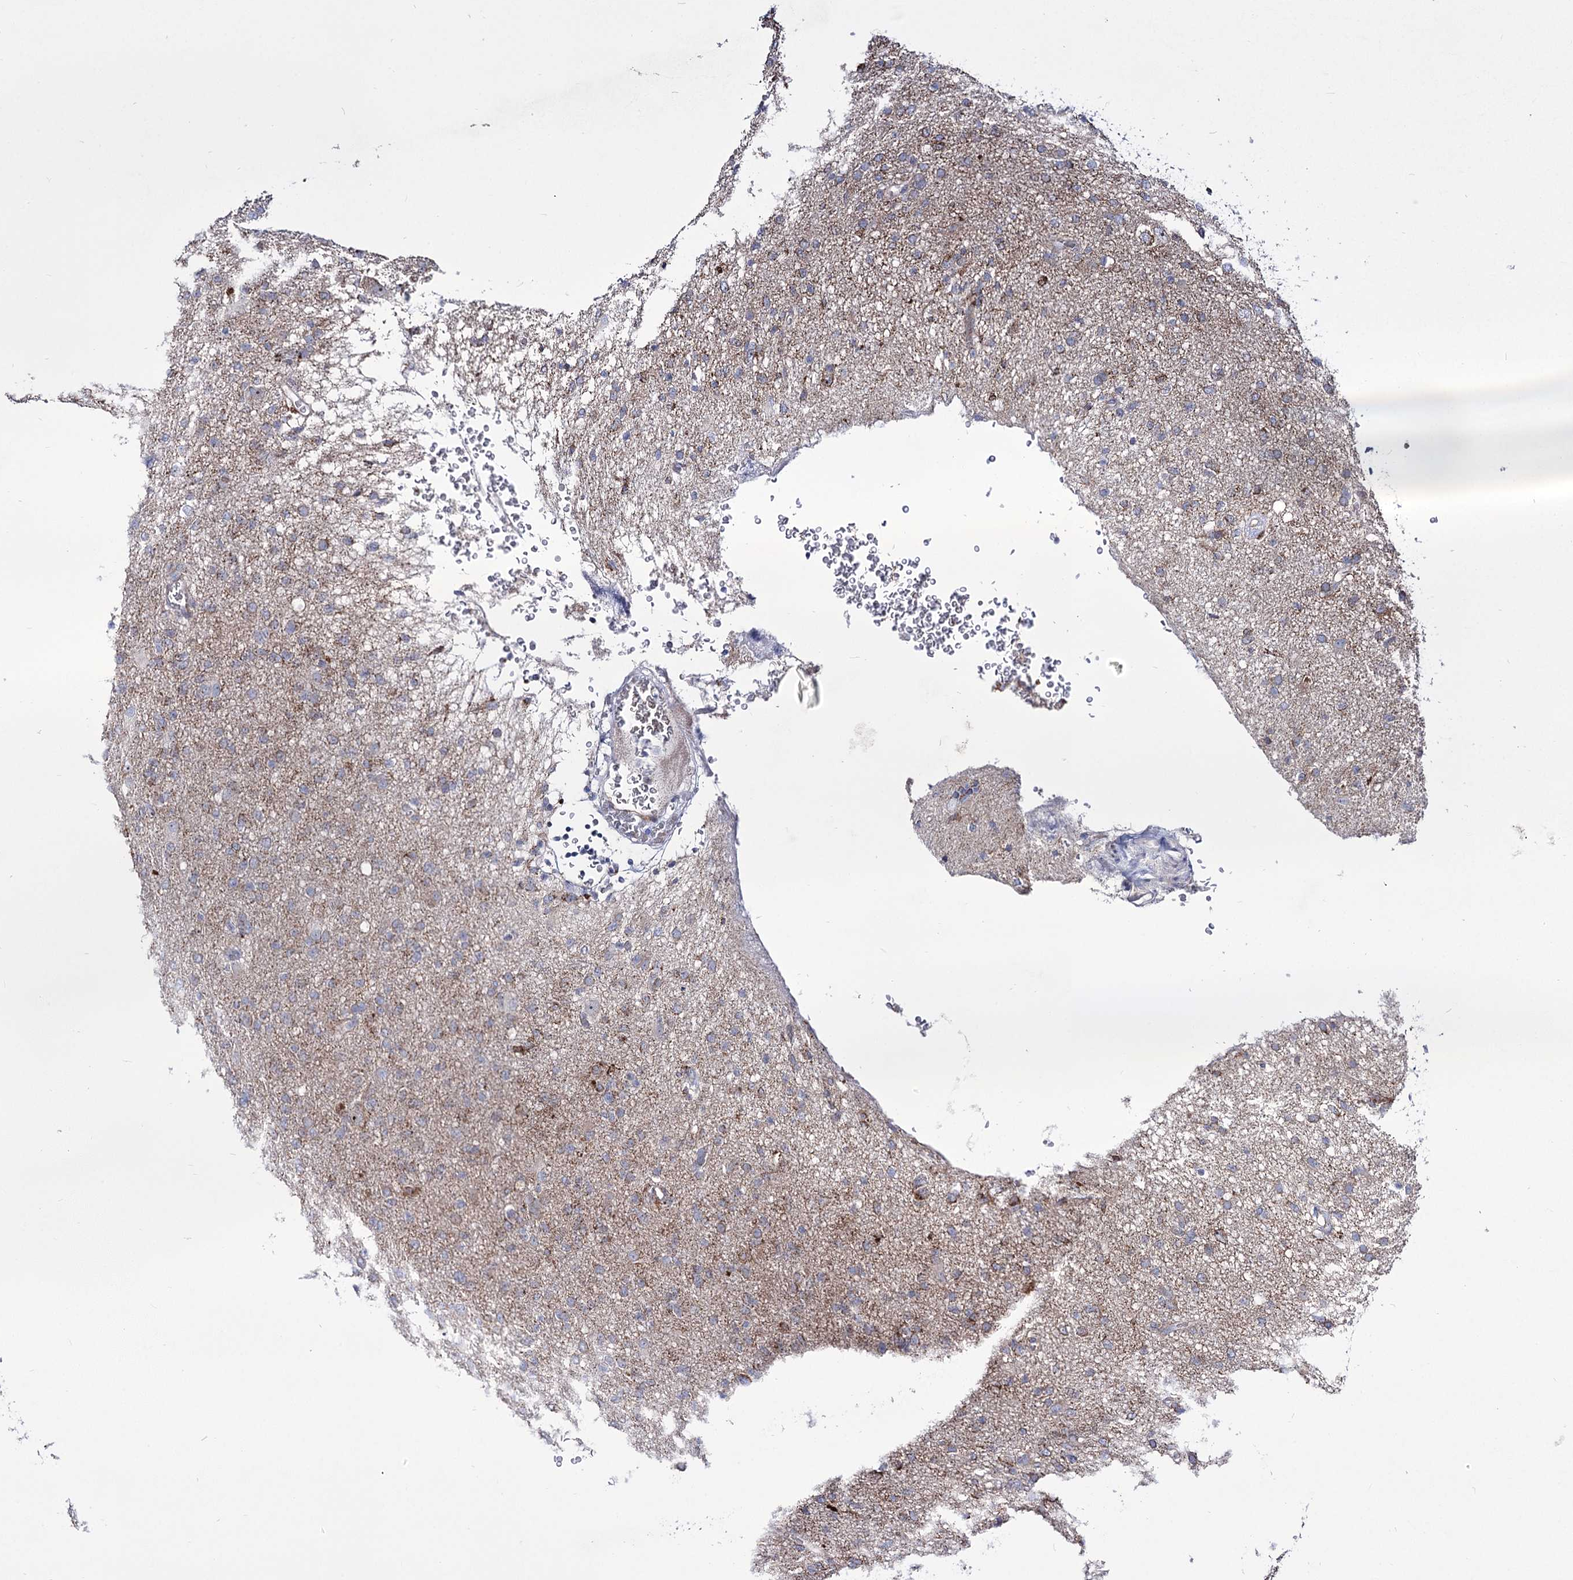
{"staining": {"intensity": "weak", "quantity": "<25%", "location": "cytoplasmic/membranous"}, "tissue": "glioma", "cell_type": "Tumor cells", "image_type": "cancer", "snomed": [{"axis": "morphology", "description": "Glioma, malignant, High grade"}, {"axis": "topography", "description": "Brain"}], "caption": "Tumor cells are negative for brown protein staining in malignant glioma (high-grade).", "gene": "OSBPL5", "patient": {"sex": "female", "age": 57}}